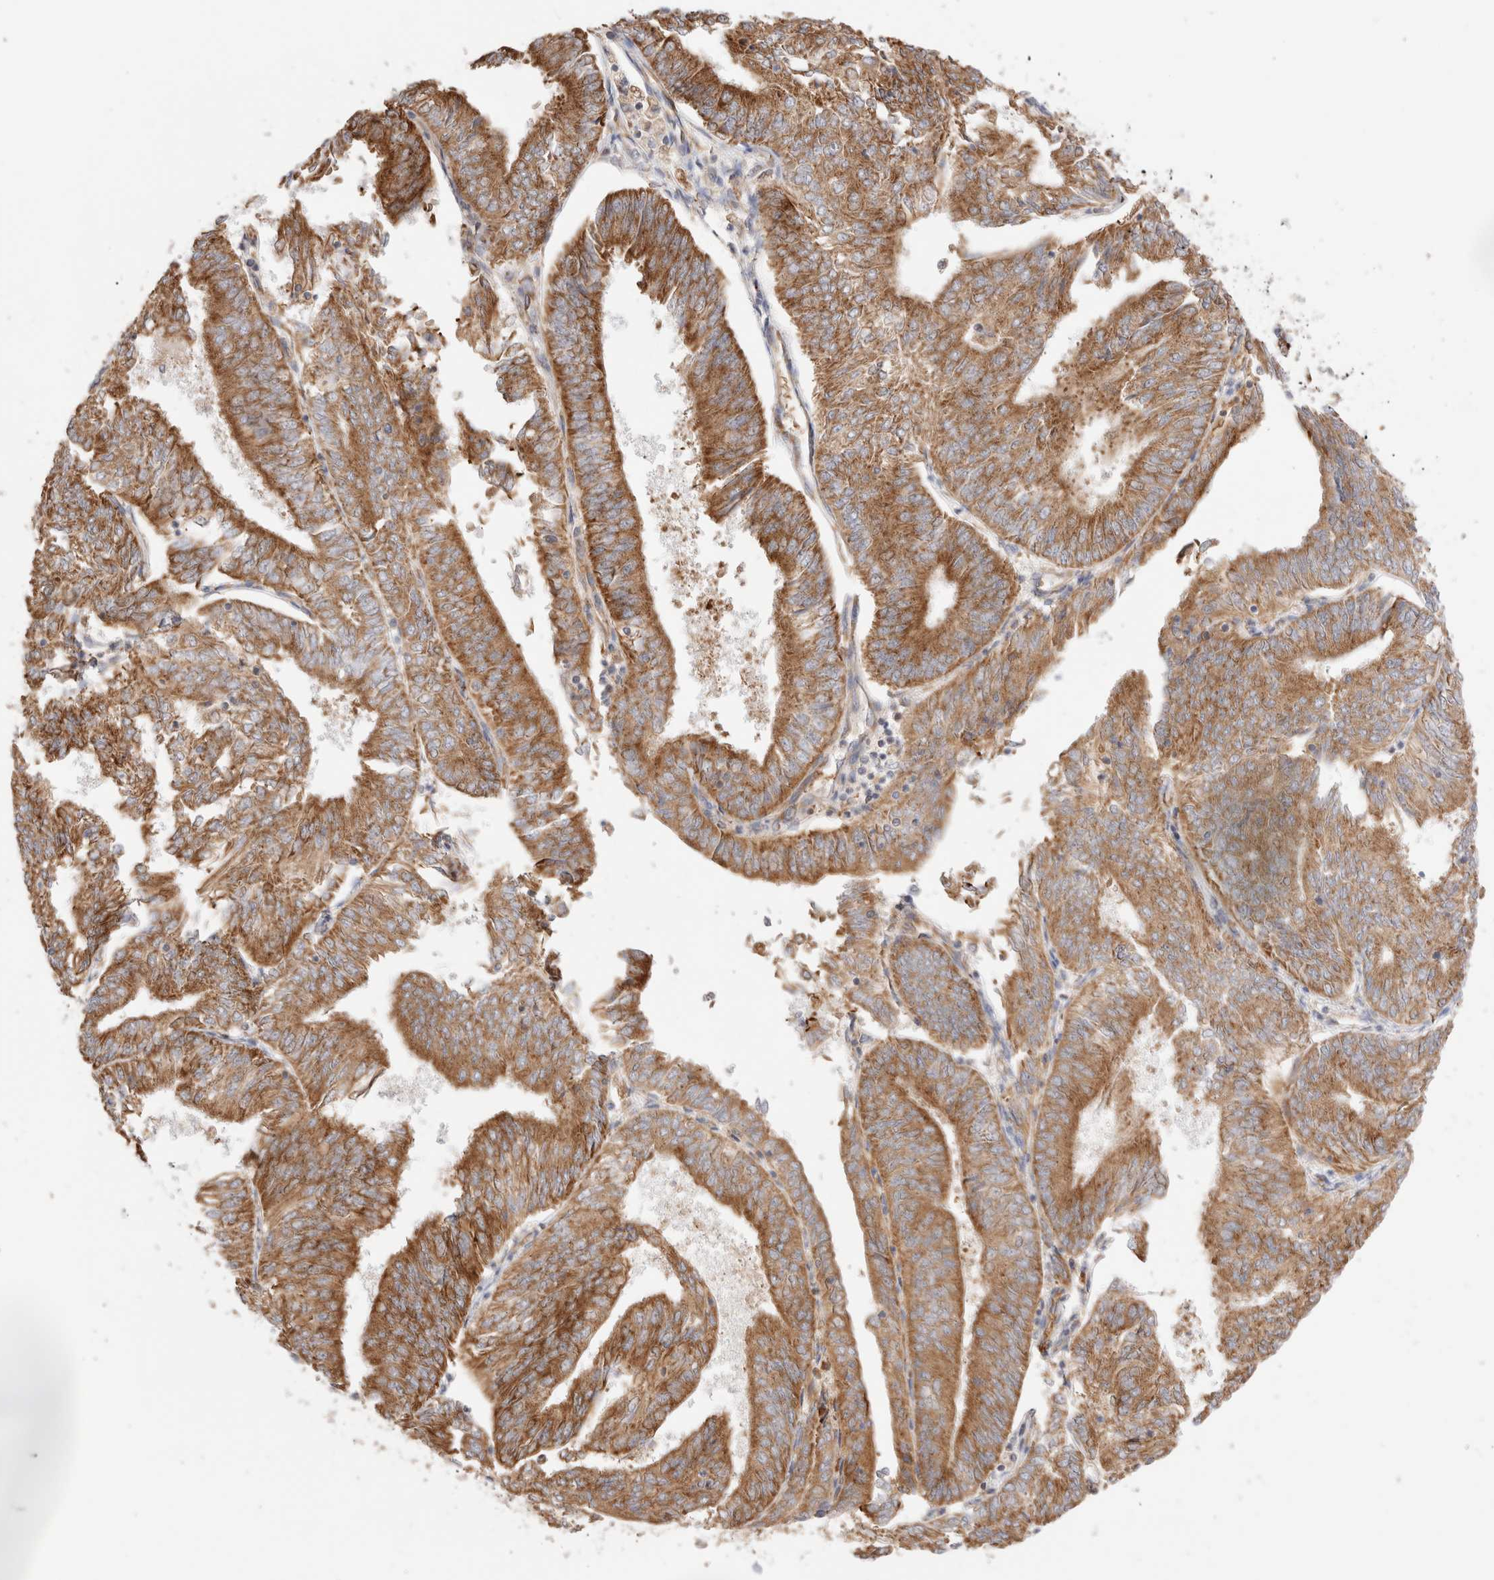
{"staining": {"intensity": "moderate", "quantity": ">75%", "location": "cytoplasmic/membranous"}, "tissue": "endometrial cancer", "cell_type": "Tumor cells", "image_type": "cancer", "snomed": [{"axis": "morphology", "description": "Adenocarcinoma, NOS"}, {"axis": "topography", "description": "Endometrium"}], "caption": "Tumor cells display medium levels of moderate cytoplasmic/membranous positivity in about >75% of cells in human endometrial adenocarcinoma.", "gene": "UTS2B", "patient": {"sex": "female", "age": 58}}